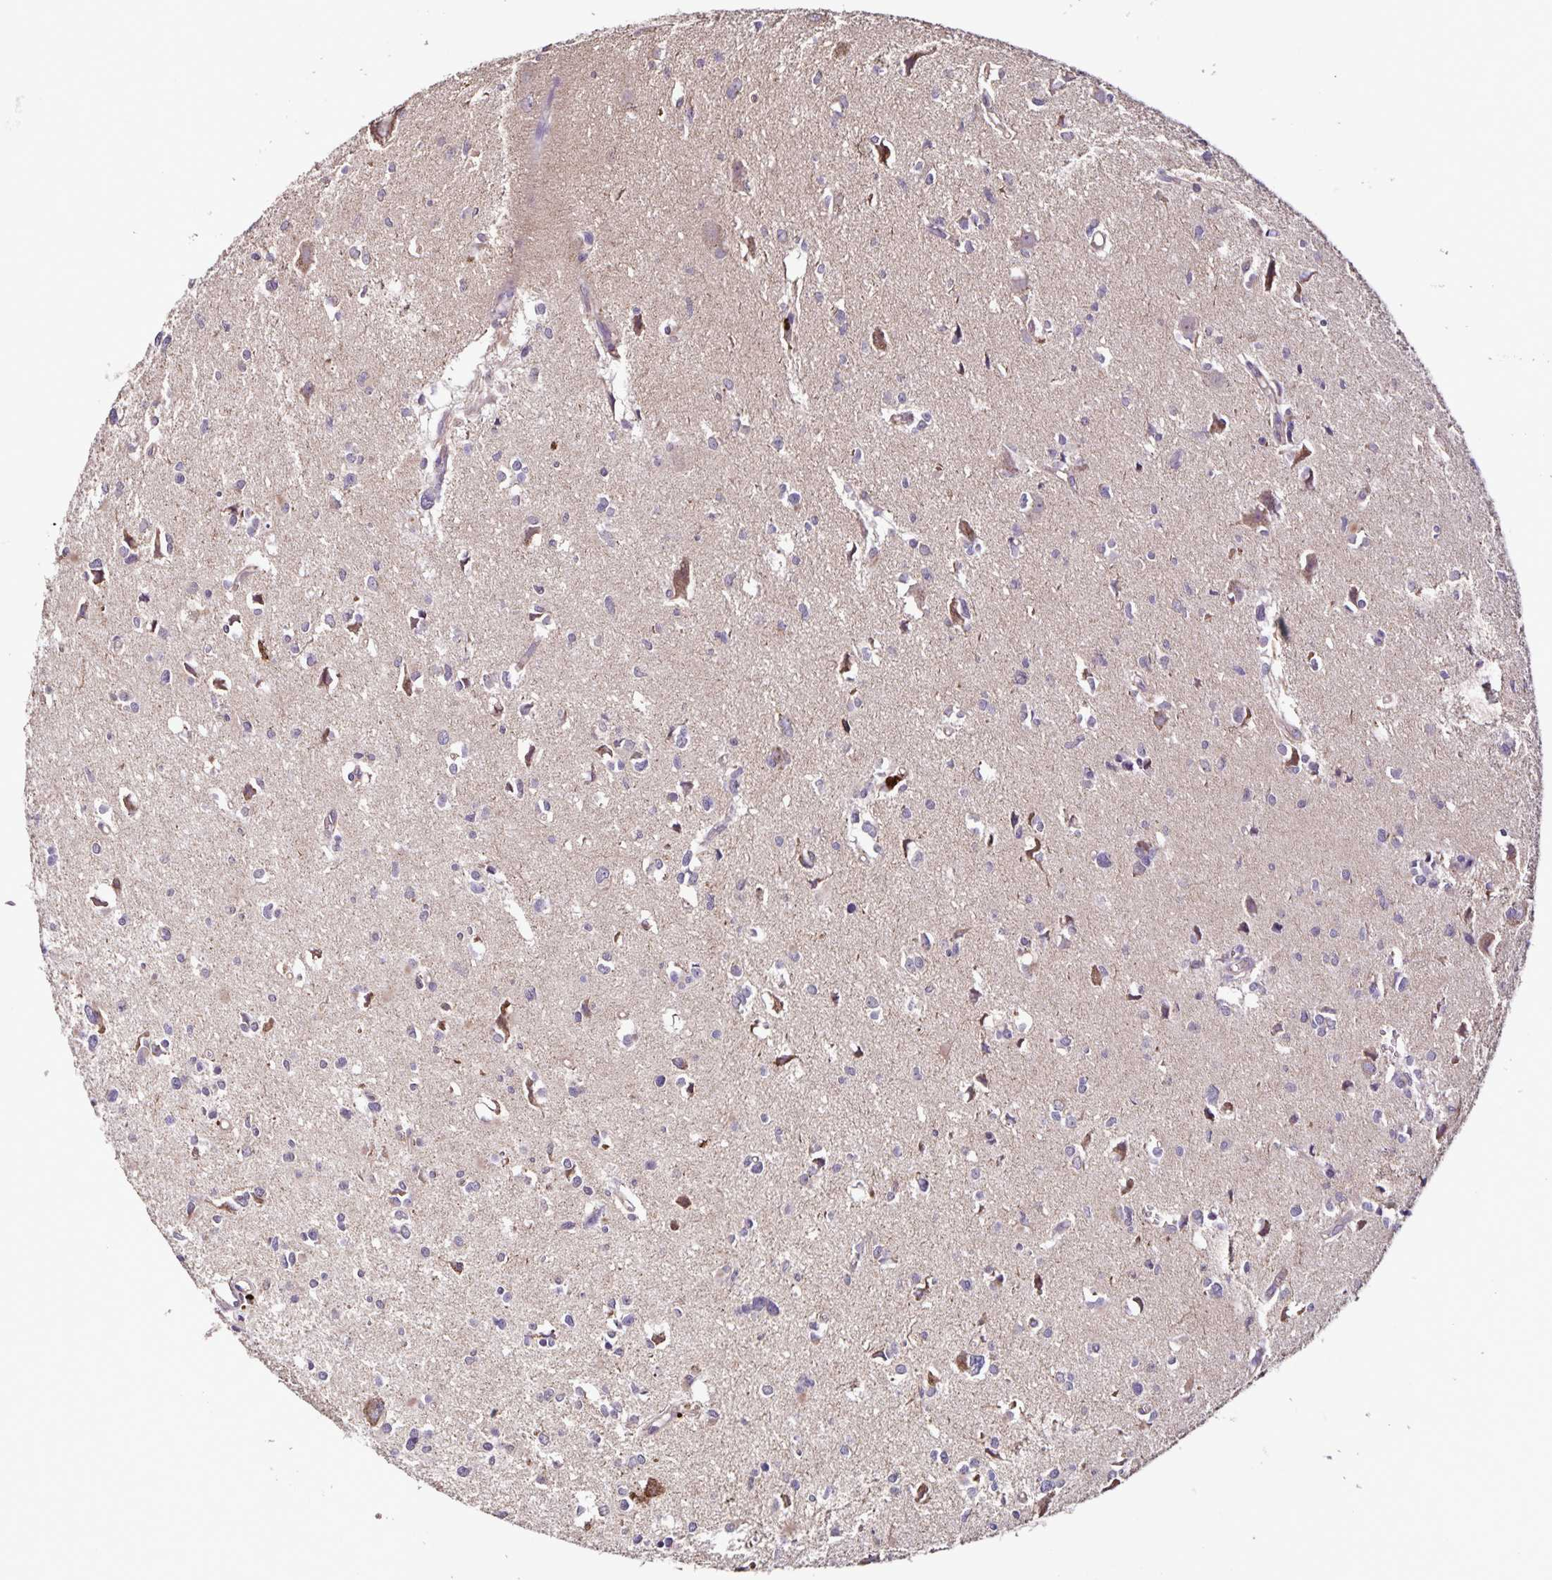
{"staining": {"intensity": "negative", "quantity": "none", "location": "none"}, "tissue": "glioma", "cell_type": "Tumor cells", "image_type": "cancer", "snomed": [{"axis": "morphology", "description": "Glioma, malignant, High grade"}, {"axis": "topography", "description": "Brain"}], "caption": "Immunohistochemistry micrograph of glioma stained for a protein (brown), which demonstrates no expression in tumor cells.", "gene": "MAN1A1", "patient": {"sex": "male", "age": 23}}